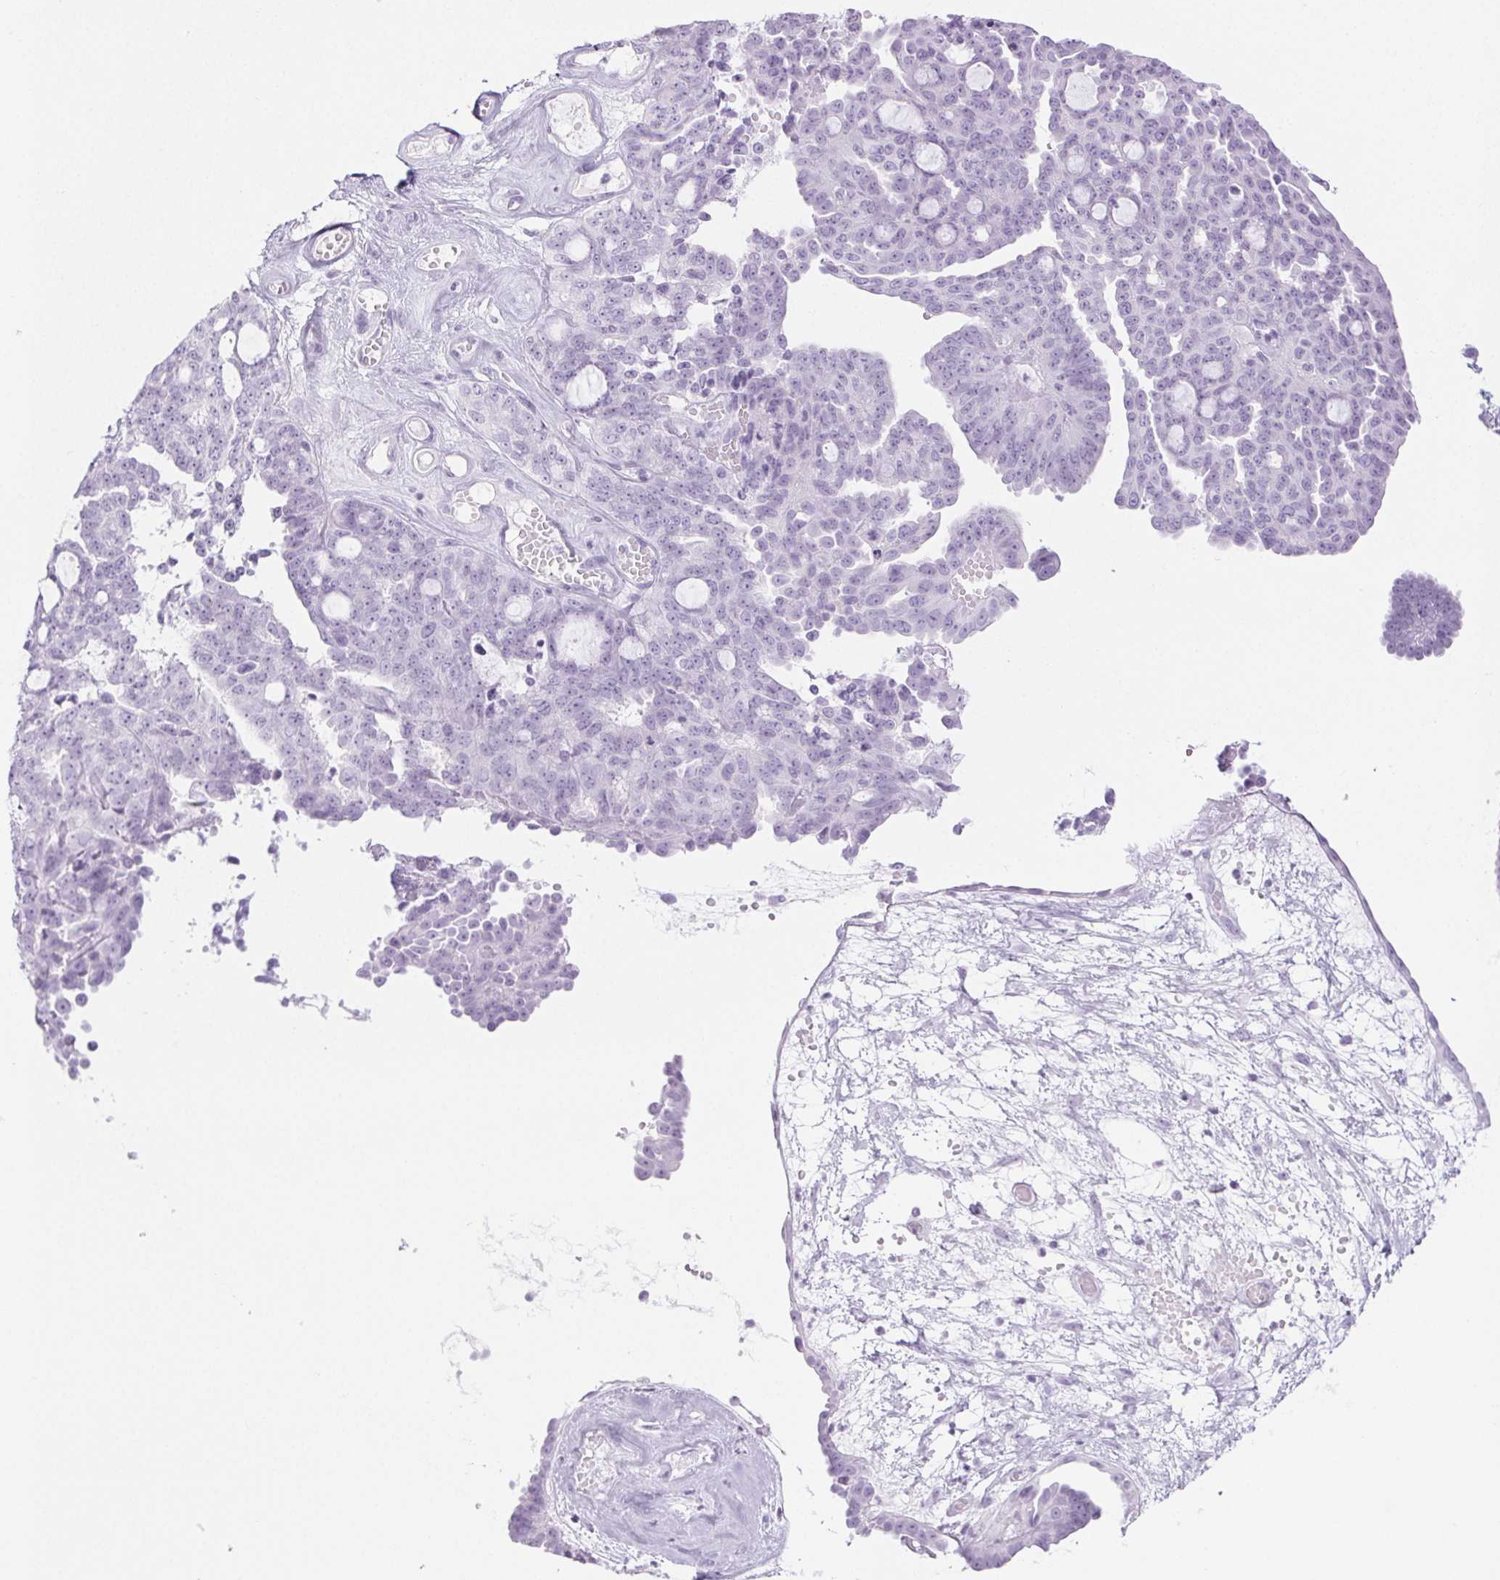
{"staining": {"intensity": "negative", "quantity": "none", "location": "none"}, "tissue": "ovarian cancer", "cell_type": "Tumor cells", "image_type": "cancer", "snomed": [{"axis": "morphology", "description": "Cystadenocarcinoma, serous, NOS"}, {"axis": "topography", "description": "Ovary"}], "caption": "Tumor cells show no significant protein expression in ovarian serous cystadenocarcinoma.", "gene": "SPRR3", "patient": {"sex": "female", "age": 71}}